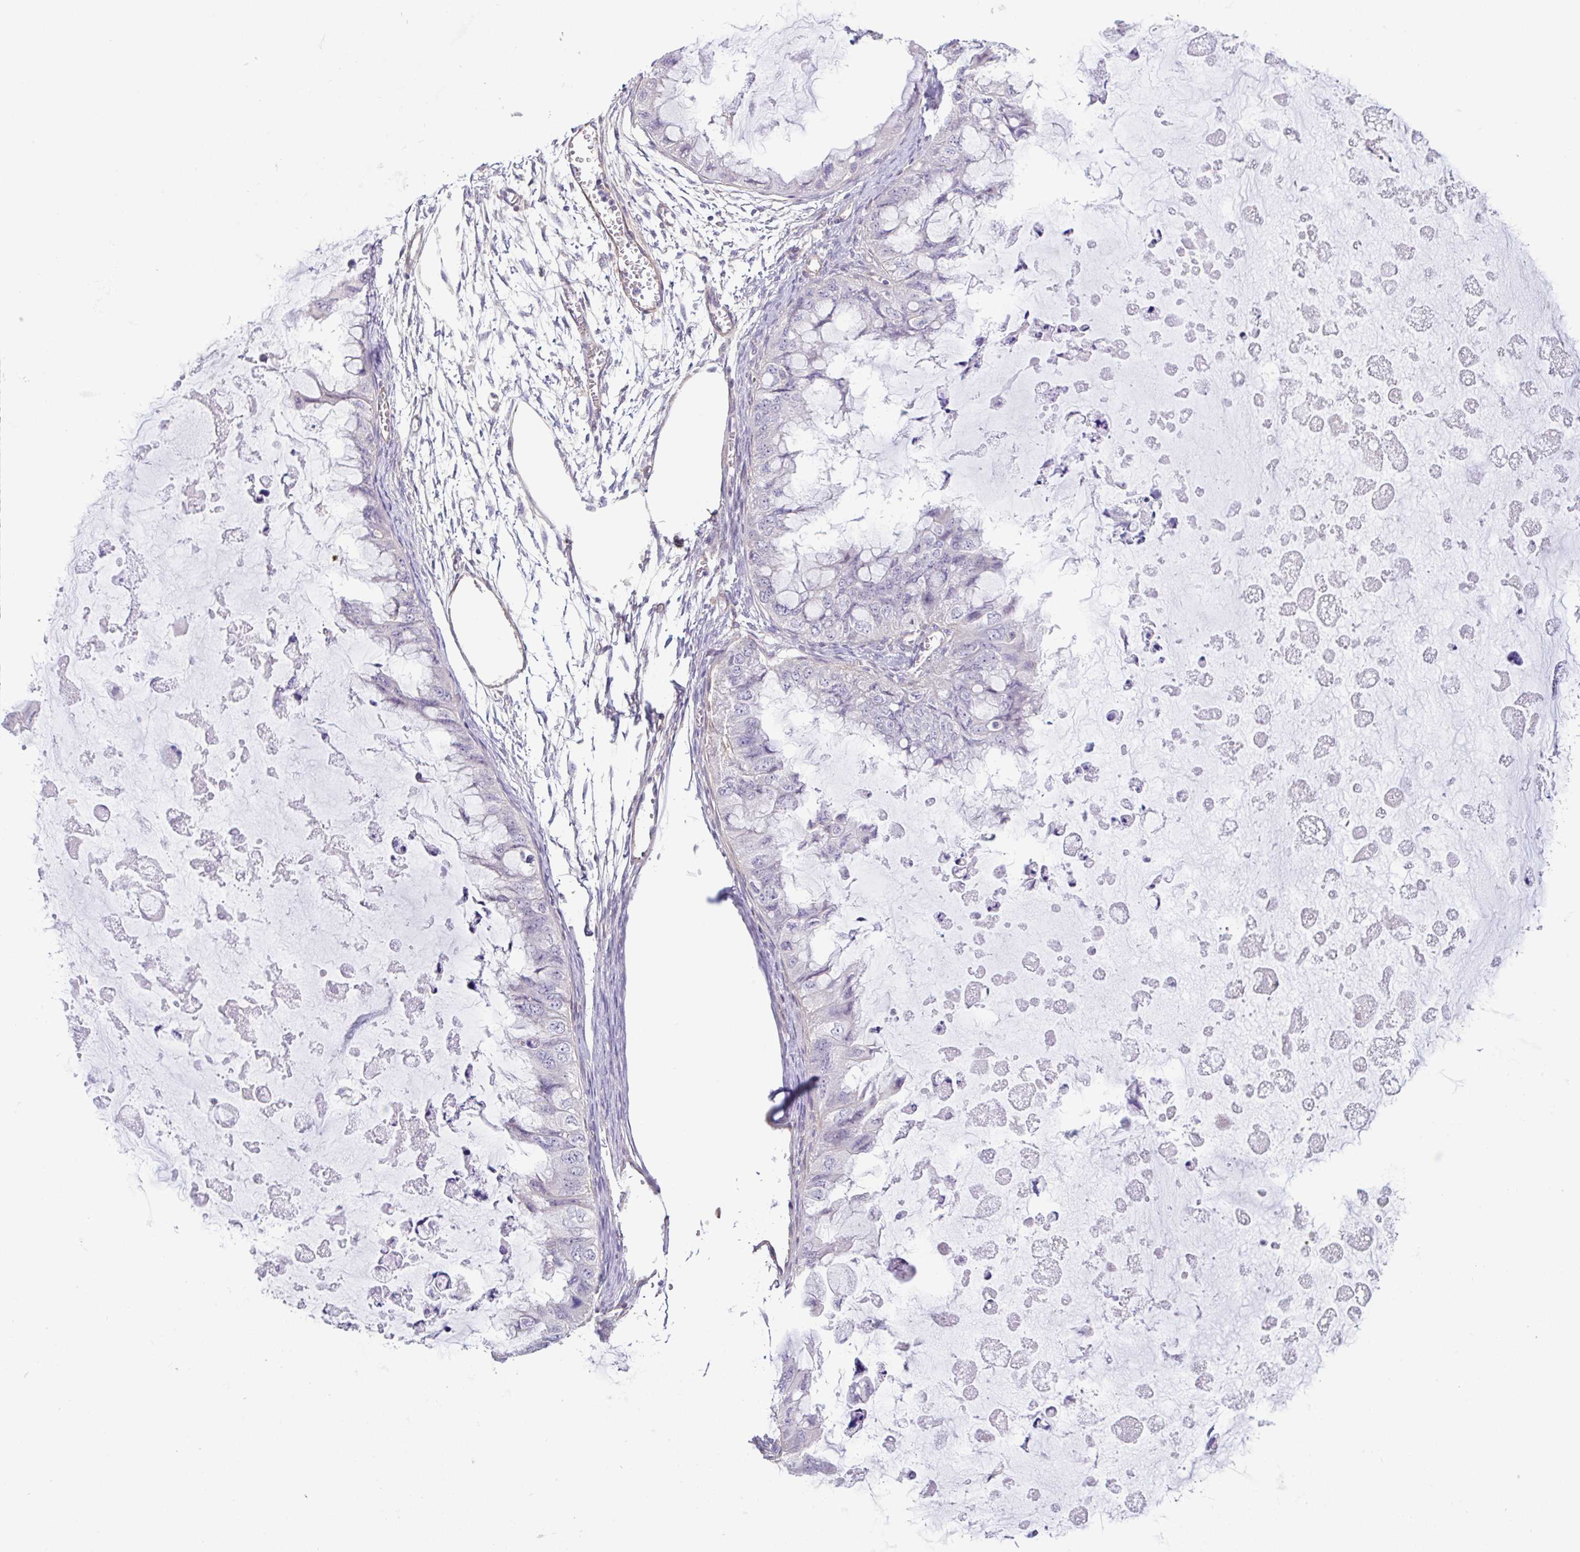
{"staining": {"intensity": "negative", "quantity": "none", "location": "none"}, "tissue": "ovarian cancer", "cell_type": "Tumor cells", "image_type": "cancer", "snomed": [{"axis": "morphology", "description": "Cystadenocarcinoma, mucinous, NOS"}, {"axis": "topography", "description": "Ovary"}], "caption": "Tumor cells show no significant protein expression in ovarian cancer.", "gene": "PLCD4", "patient": {"sex": "female", "age": 72}}